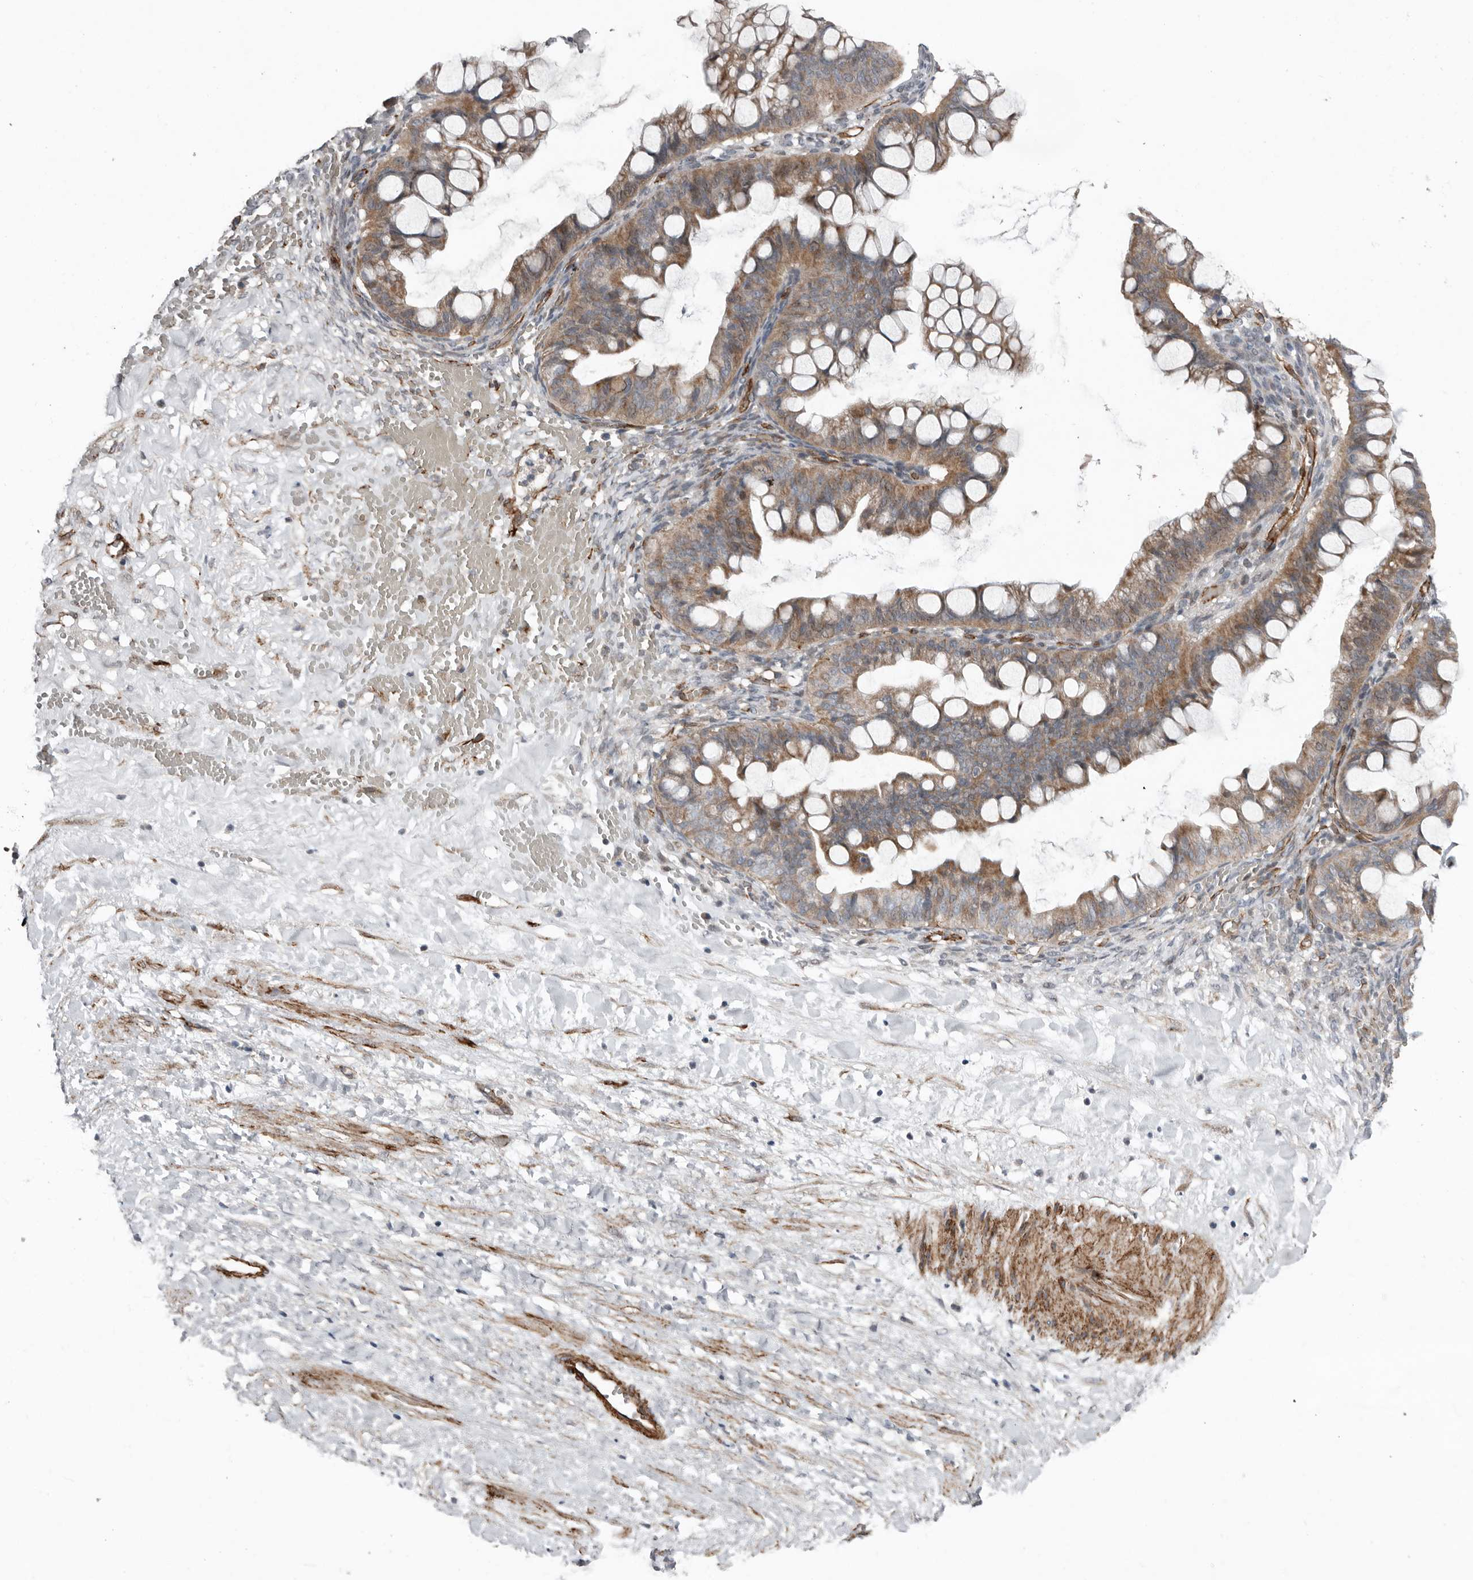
{"staining": {"intensity": "moderate", "quantity": ">75%", "location": "cytoplasmic/membranous"}, "tissue": "ovarian cancer", "cell_type": "Tumor cells", "image_type": "cancer", "snomed": [{"axis": "morphology", "description": "Cystadenocarcinoma, mucinous, NOS"}, {"axis": "topography", "description": "Ovary"}], "caption": "Mucinous cystadenocarcinoma (ovarian) tissue reveals moderate cytoplasmic/membranous staining in approximately >75% of tumor cells", "gene": "RANBP17", "patient": {"sex": "female", "age": 73}}